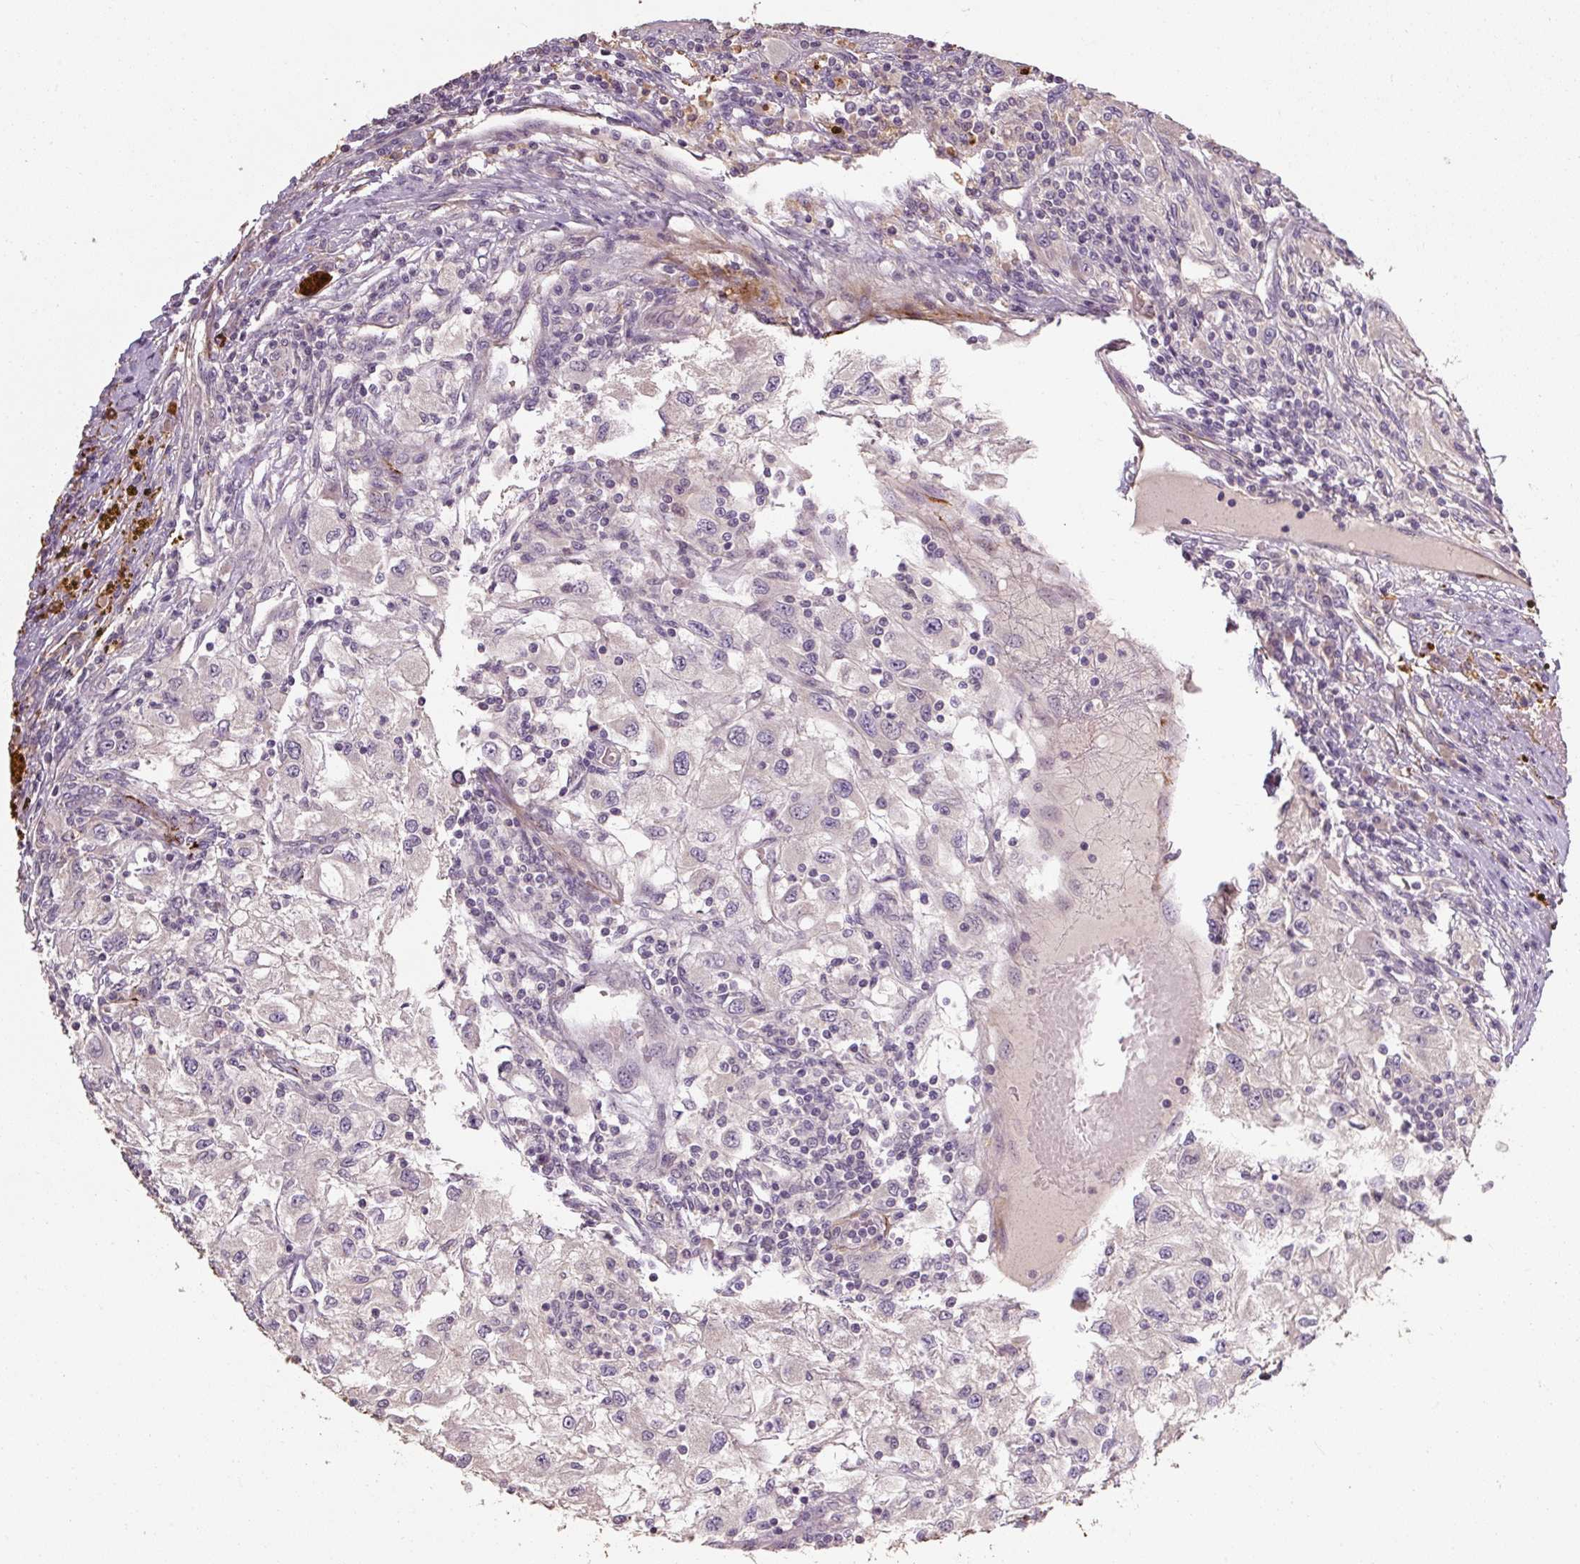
{"staining": {"intensity": "negative", "quantity": "none", "location": "none"}, "tissue": "renal cancer", "cell_type": "Tumor cells", "image_type": "cancer", "snomed": [{"axis": "morphology", "description": "Adenocarcinoma, NOS"}, {"axis": "topography", "description": "Kidney"}], "caption": "This is a photomicrograph of immunohistochemistry (IHC) staining of renal cancer (adenocarcinoma), which shows no expression in tumor cells.", "gene": "CFAP65", "patient": {"sex": "female", "age": 67}}